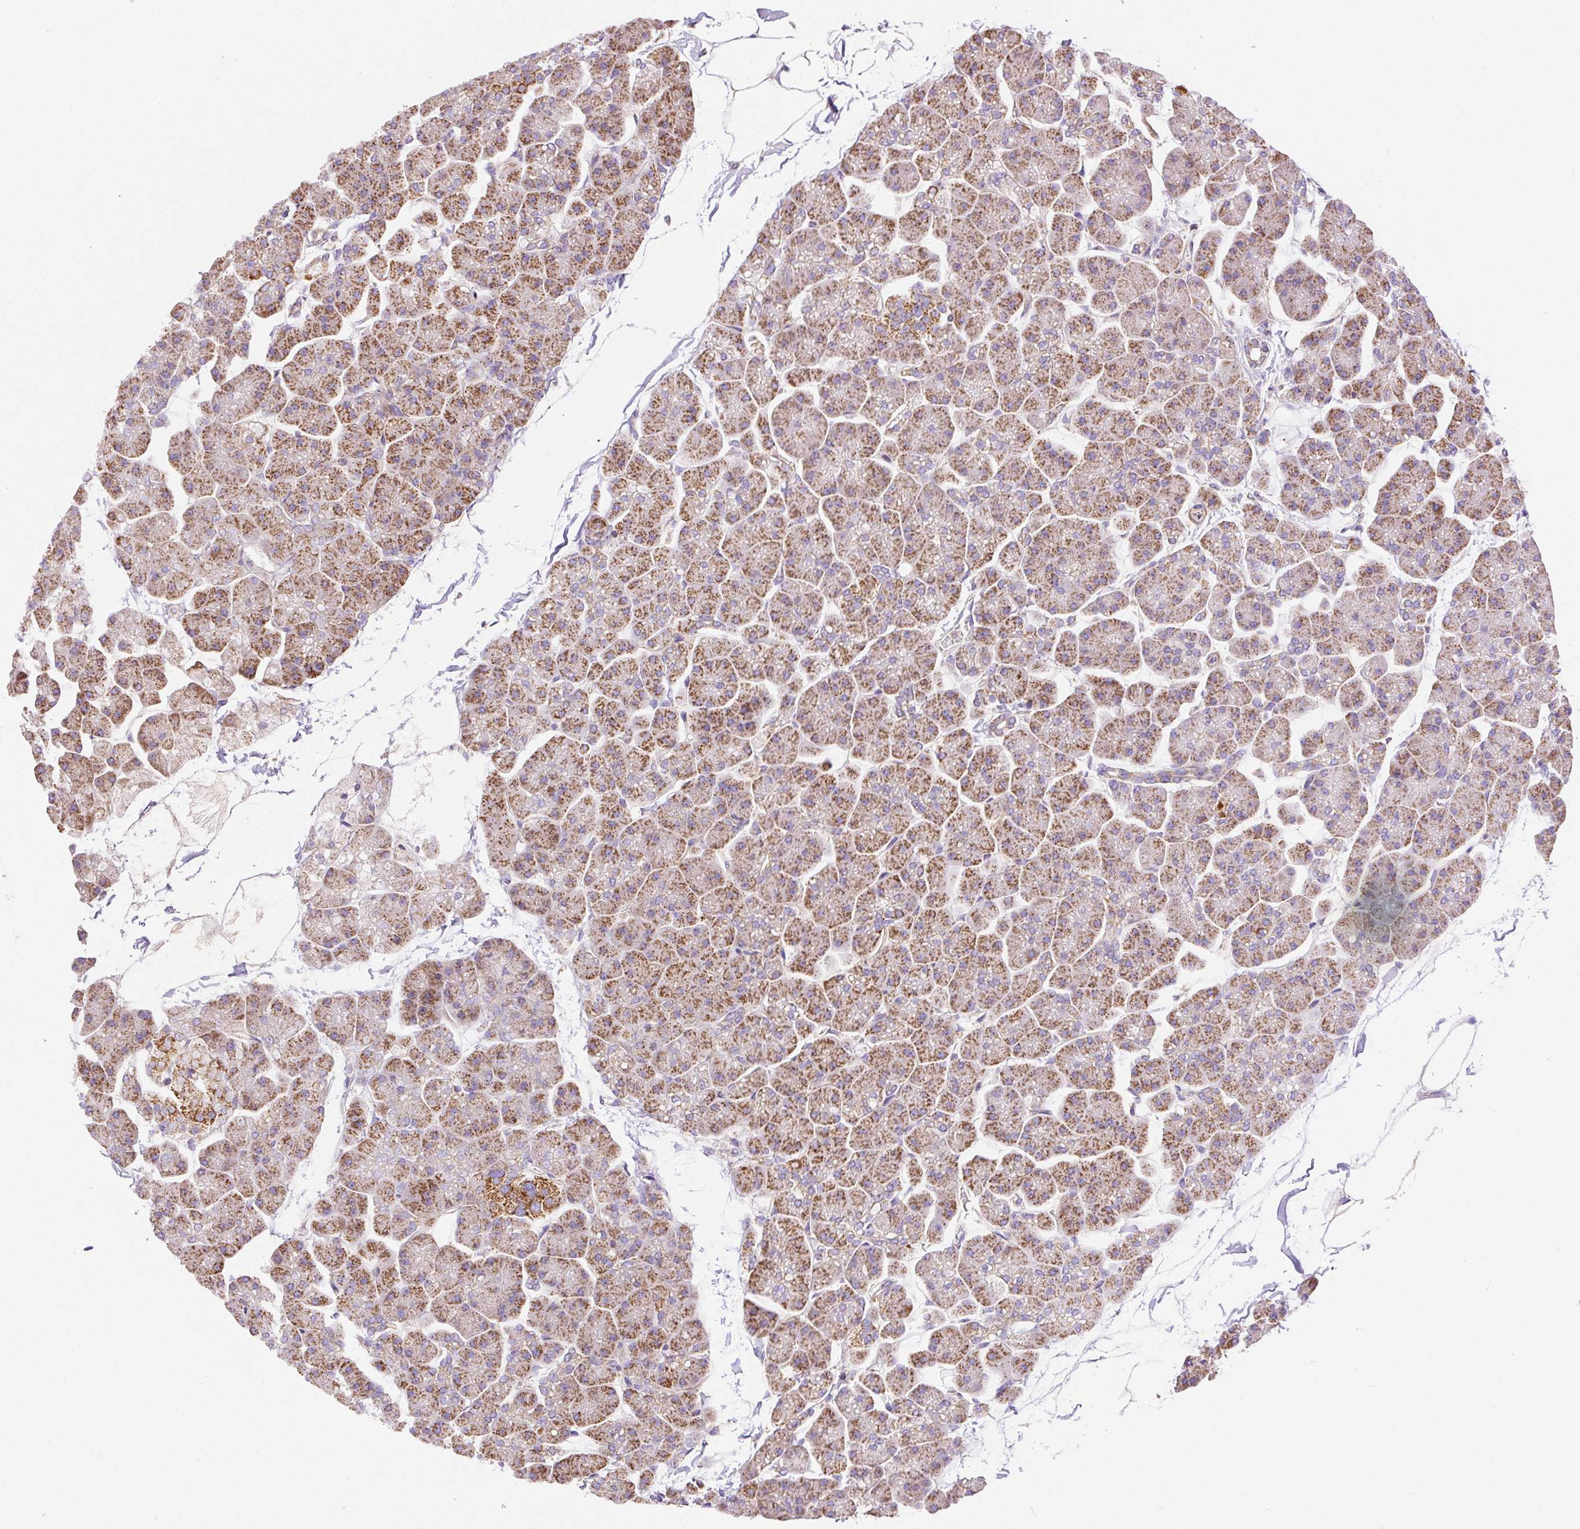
{"staining": {"intensity": "strong", "quantity": ">75%", "location": "cytoplasmic/membranous"}, "tissue": "pancreas", "cell_type": "Exocrine glandular cells", "image_type": "normal", "snomed": [{"axis": "morphology", "description": "Normal tissue, NOS"}, {"axis": "topography", "description": "Pancreas"}], "caption": "Immunohistochemical staining of normal human pancreas displays >75% levels of strong cytoplasmic/membranous protein staining in approximately >75% of exocrine glandular cells. The staining is performed using DAB (3,3'-diaminobenzidine) brown chromogen to label protein expression. The nuclei are counter-stained blue using hematoxylin.", "gene": "NDUFAF2", "patient": {"sex": "male", "age": 35}}